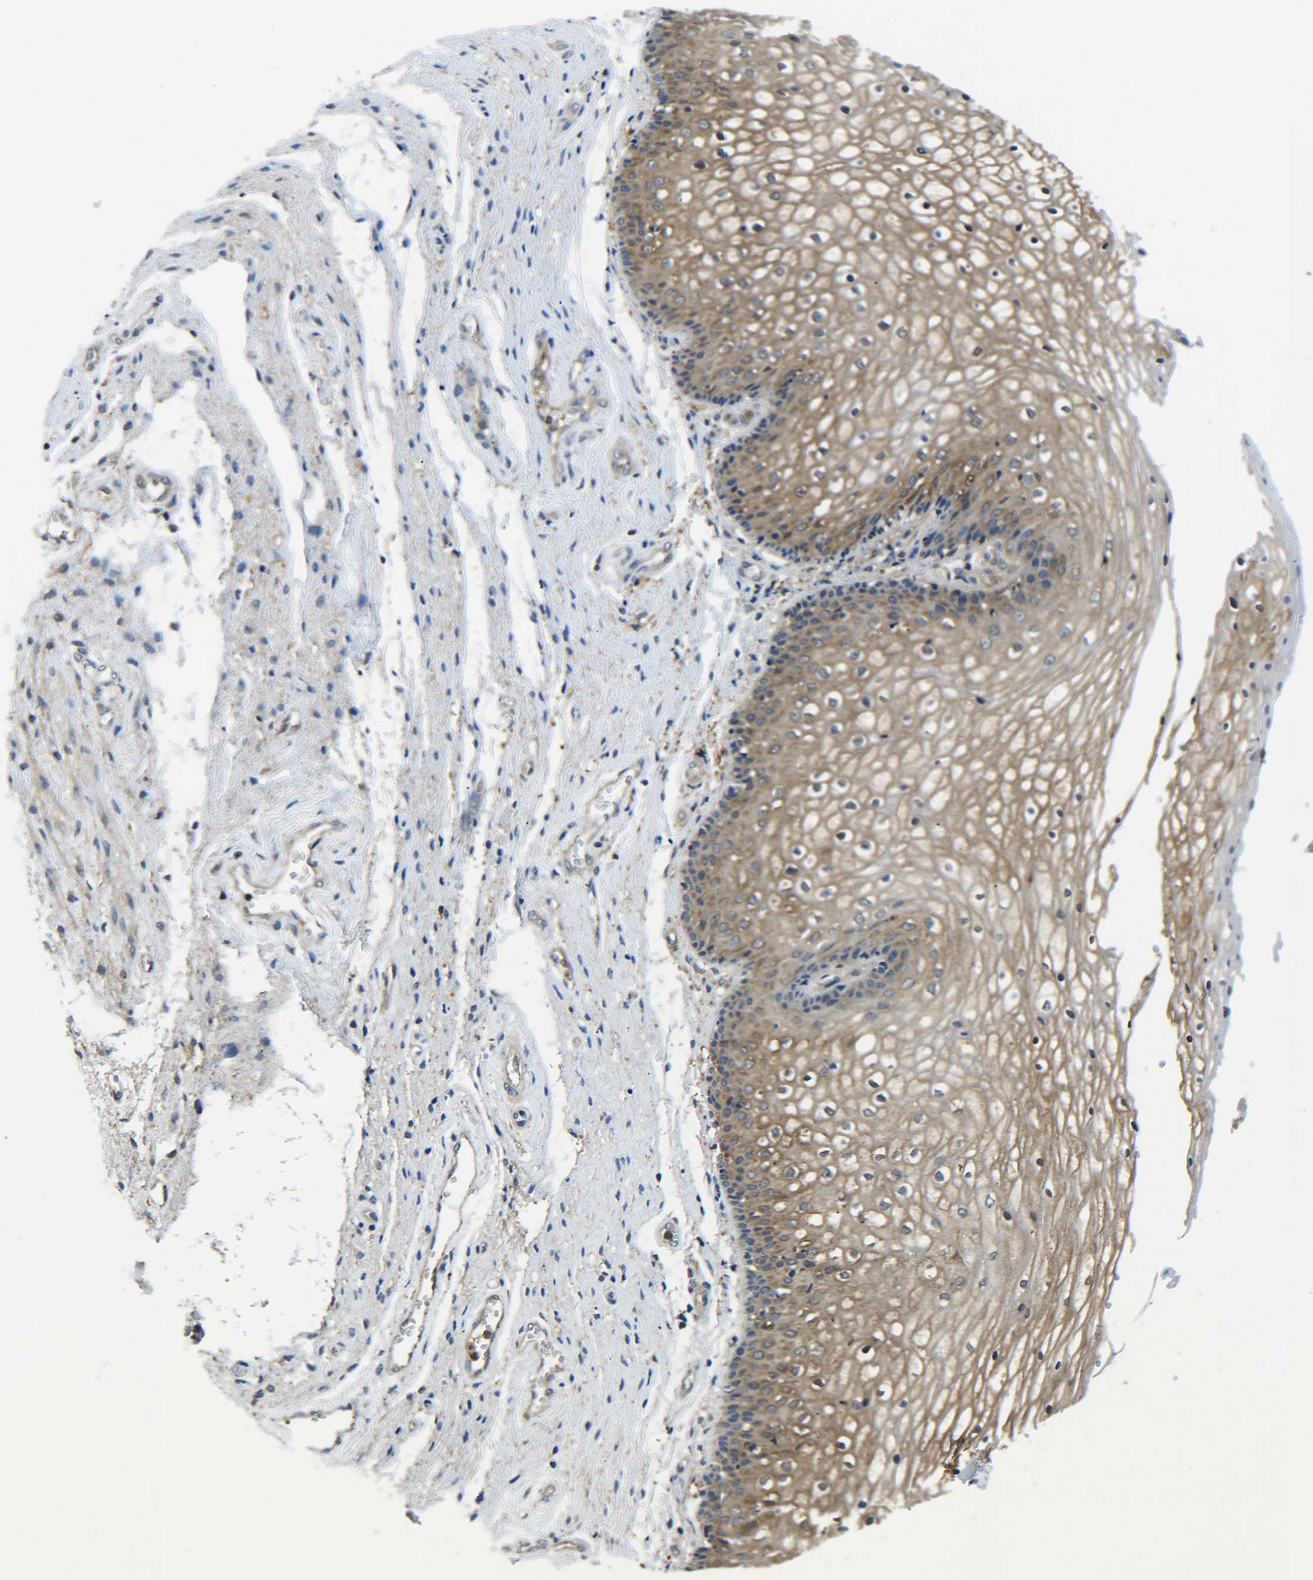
{"staining": {"intensity": "weak", "quantity": ">75%", "location": "cytoplasmic/membranous"}, "tissue": "vagina", "cell_type": "Squamous epithelial cells", "image_type": "normal", "snomed": [{"axis": "morphology", "description": "Normal tissue, NOS"}, {"axis": "topography", "description": "Vagina"}], "caption": "A micrograph showing weak cytoplasmic/membranous expression in approximately >75% of squamous epithelial cells in unremarkable vagina, as visualized by brown immunohistochemical staining.", "gene": "PREB", "patient": {"sex": "female", "age": 34}}